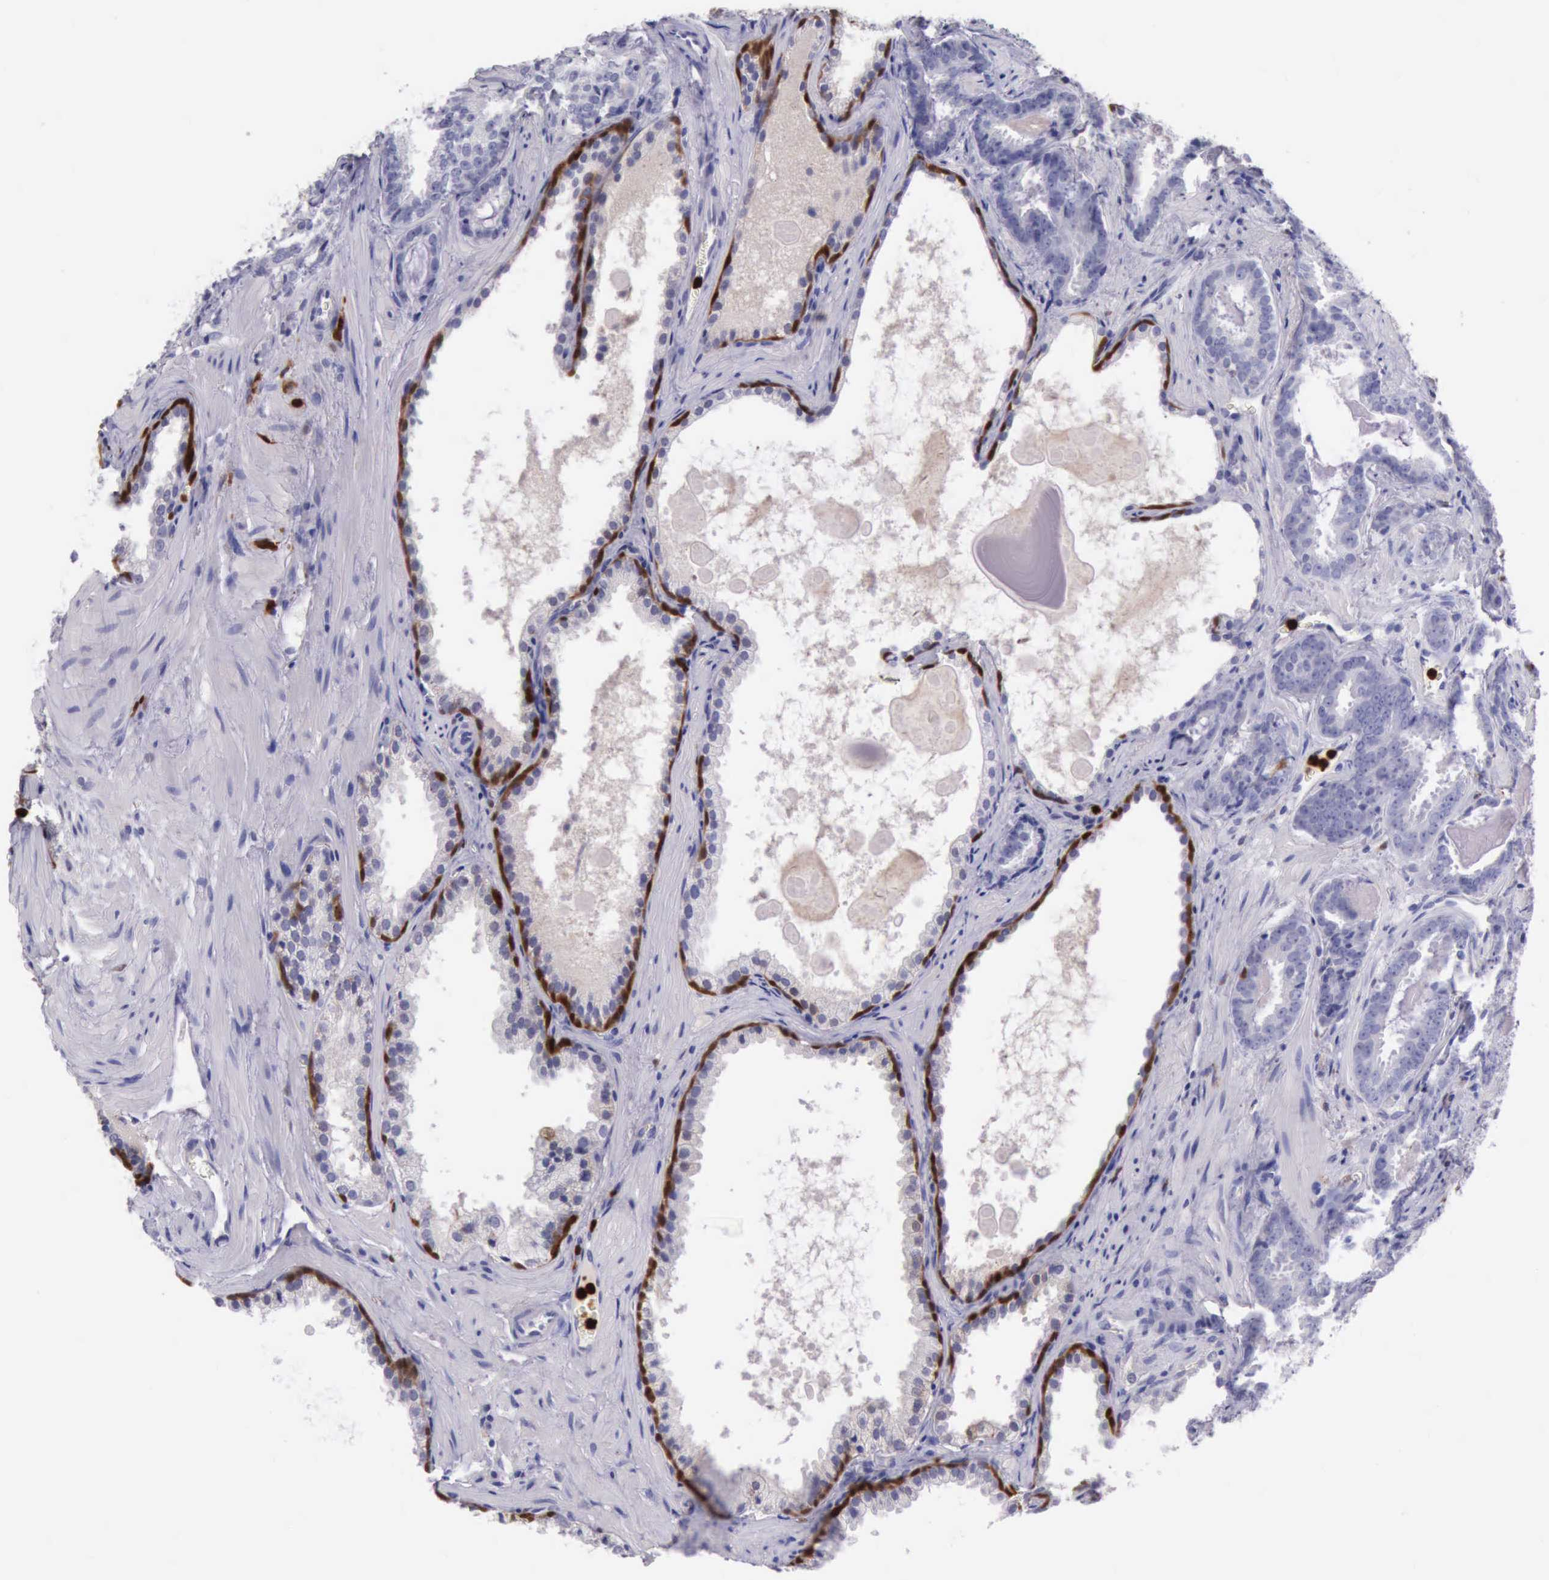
{"staining": {"intensity": "negative", "quantity": "none", "location": "none"}, "tissue": "prostate cancer", "cell_type": "Tumor cells", "image_type": "cancer", "snomed": [{"axis": "morphology", "description": "Adenocarcinoma, Medium grade"}, {"axis": "topography", "description": "Prostate"}], "caption": "IHC of human prostate cancer exhibits no positivity in tumor cells. (Brightfield microscopy of DAB immunohistochemistry (IHC) at high magnification).", "gene": "CSTA", "patient": {"sex": "male", "age": 64}}